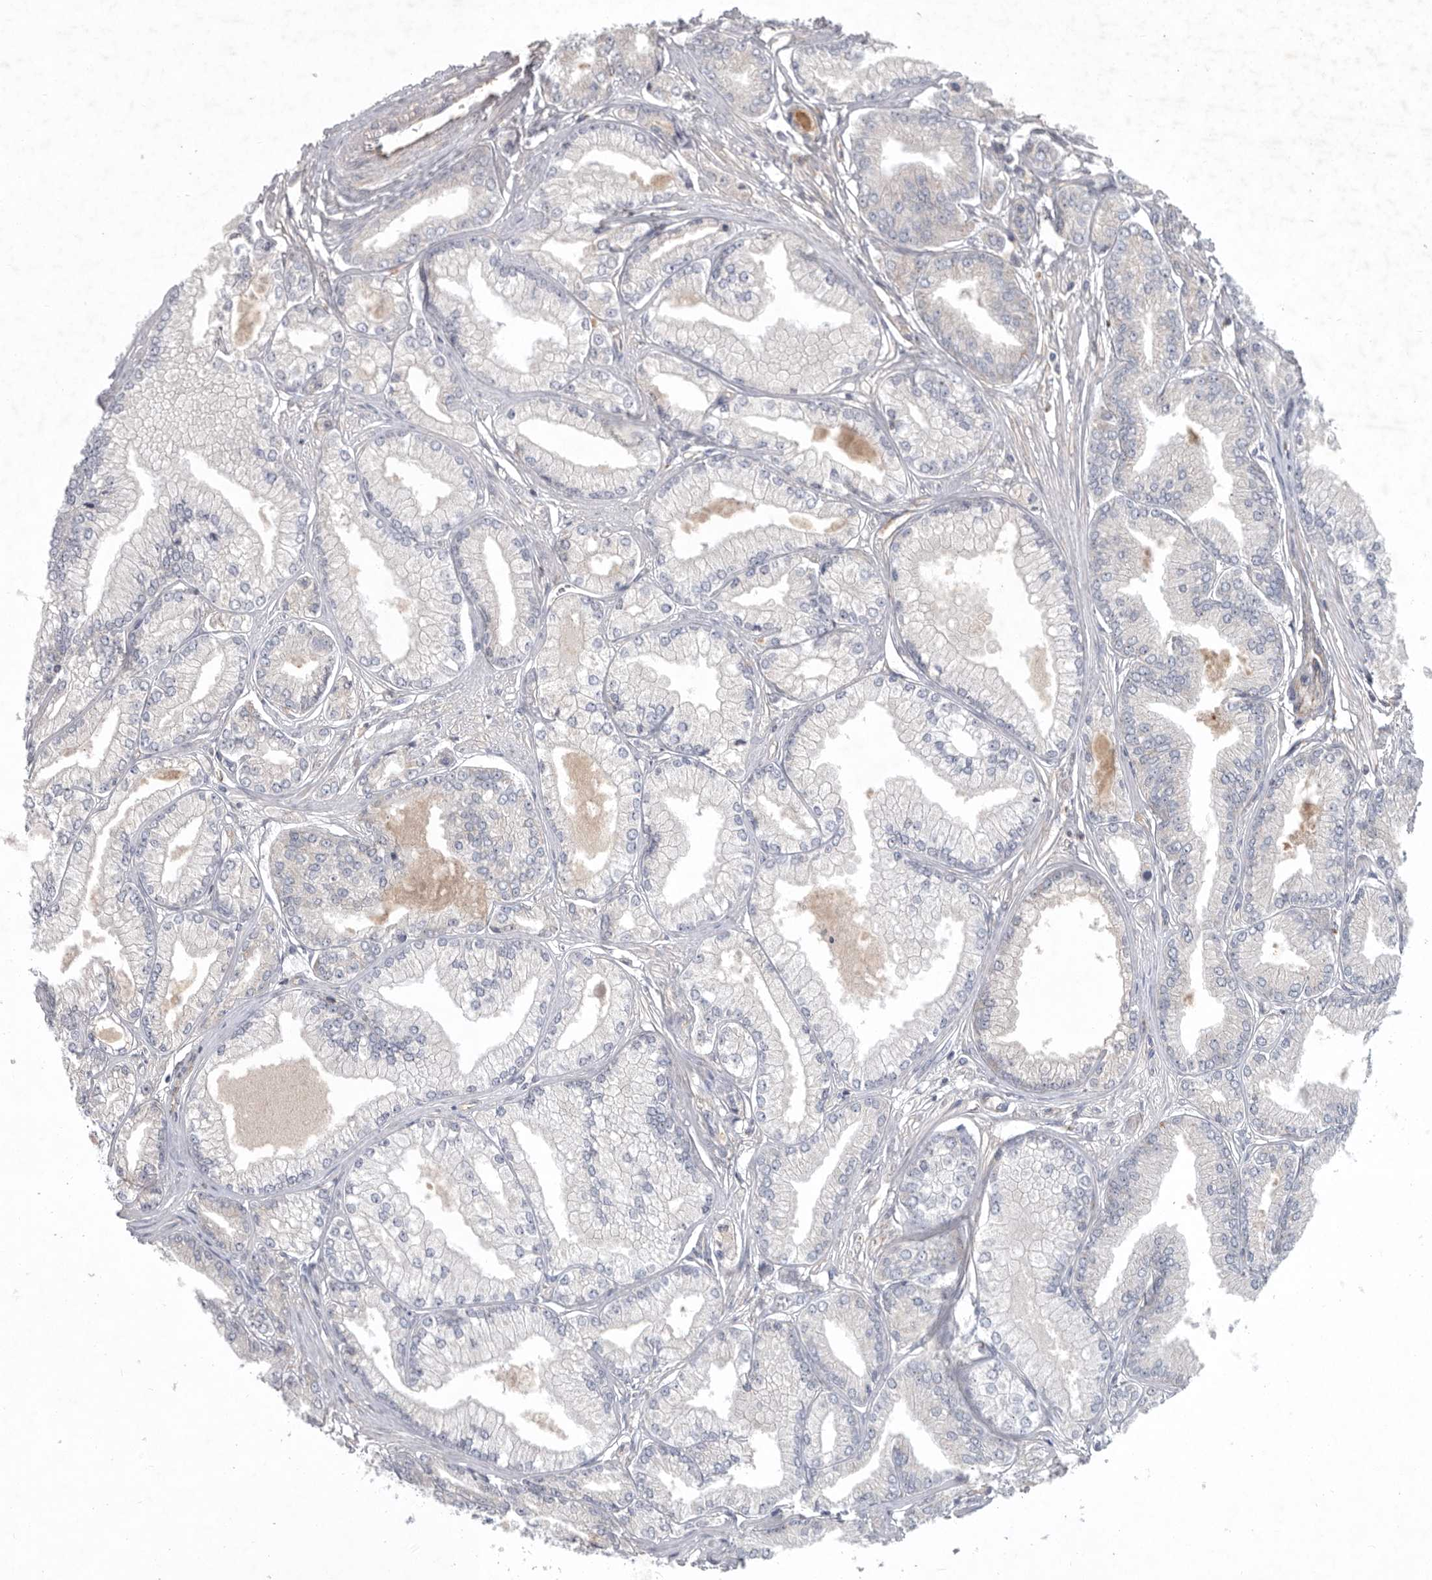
{"staining": {"intensity": "negative", "quantity": "none", "location": "none"}, "tissue": "prostate cancer", "cell_type": "Tumor cells", "image_type": "cancer", "snomed": [{"axis": "morphology", "description": "Adenocarcinoma, Low grade"}, {"axis": "topography", "description": "Prostate"}], "caption": "This is an immunohistochemistry histopathology image of human prostate cancer (low-grade adenocarcinoma). There is no staining in tumor cells.", "gene": "C1orf109", "patient": {"sex": "male", "age": 52}}